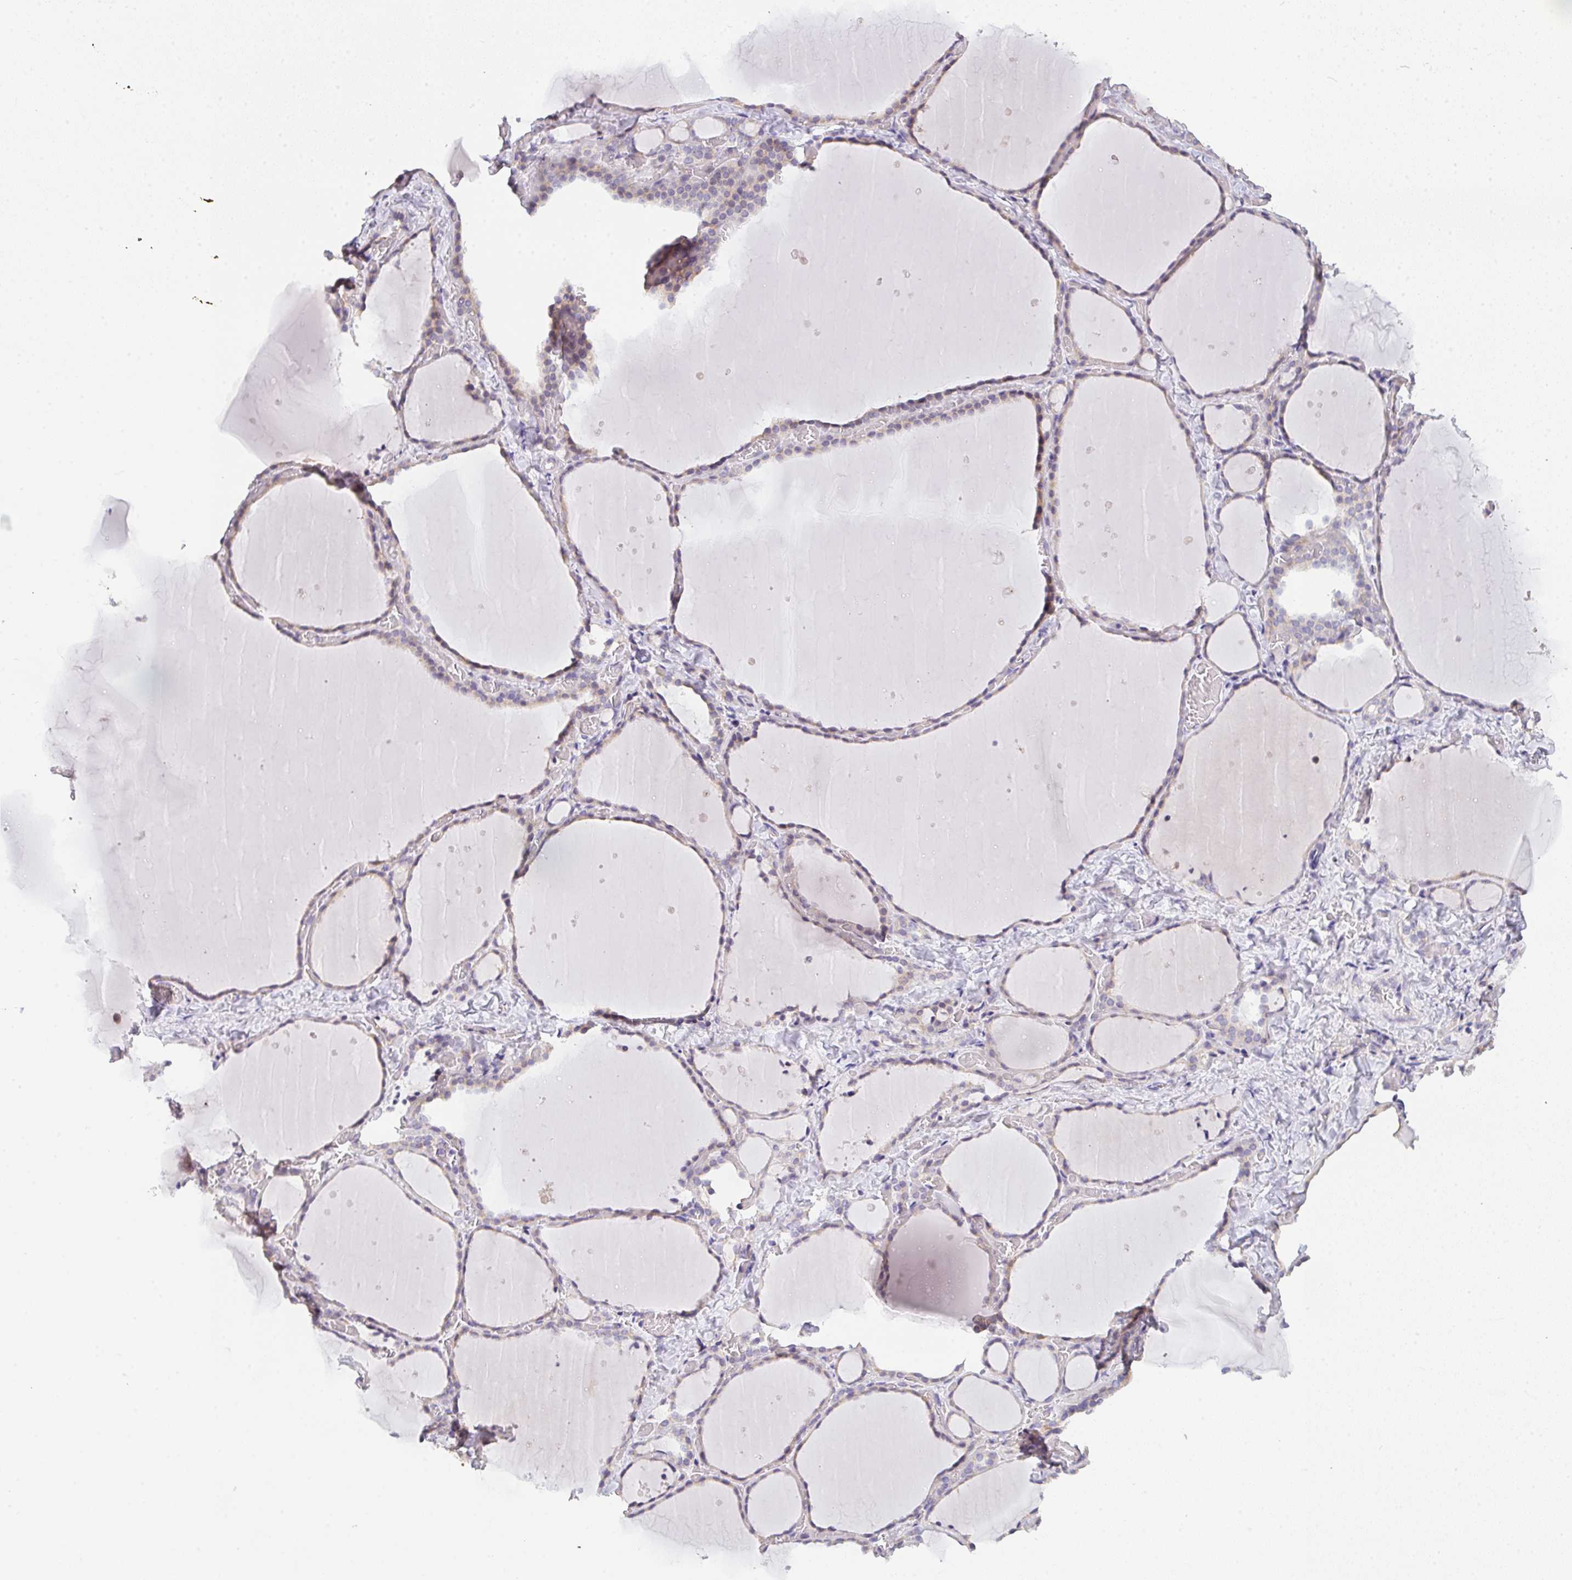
{"staining": {"intensity": "moderate", "quantity": ">75%", "location": "cytoplasmic/membranous"}, "tissue": "thyroid gland", "cell_type": "Glandular cells", "image_type": "normal", "snomed": [{"axis": "morphology", "description": "Normal tissue, NOS"}, {"axis": "topography", "description": "Thyroid gland"}], "caption": "Immunohistochemical staining of unremarkable thyroid gland exhibits moderate cytoplasmic/membranous protein positivity in approximately >75% of glandular cells. The protein of interest is shown in brown color, while the nuclei are stained blue.", "gene": "CACNA1S", "patient": {"sex": "female", "age": 36}}